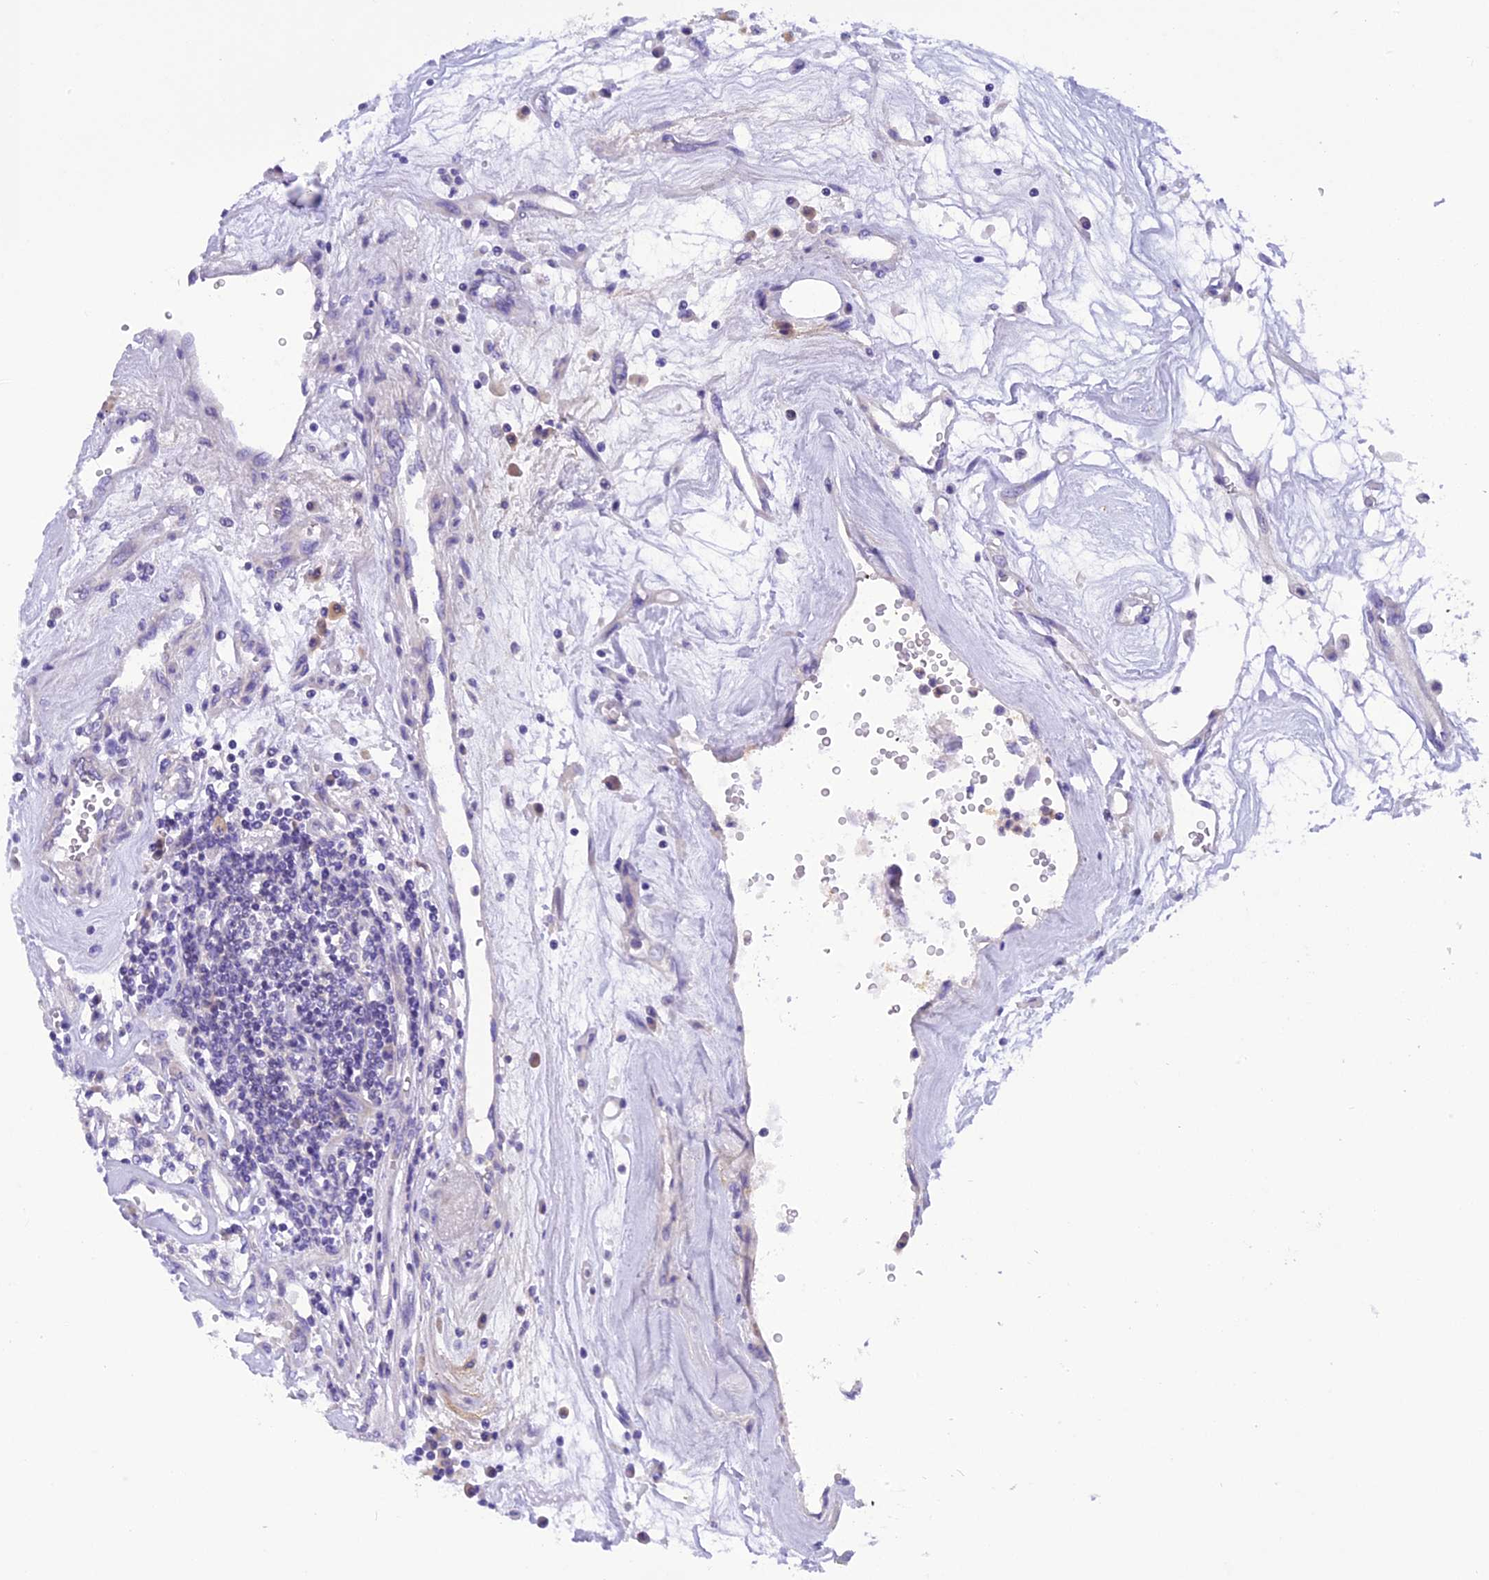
{"staining": {"intensity": "negative", "quantity": "none", "location": "none"}, "tissue": "renal cancer", "cell_type": "Tumor cells", "image_type": "cancer", "snomed": [{"axis": "morphology", "description": "Adenocarcinoma, NOS"}, {"axis": "topography", "description": "Kidney"}], "caption": "Human renal adenocarcinoma stained for a protein using immunohistochemistry (IHC) demonstrates no staining in tumor cells.", "gene": "TRIM3", "patient": {"sex": "female", "age": 59}}